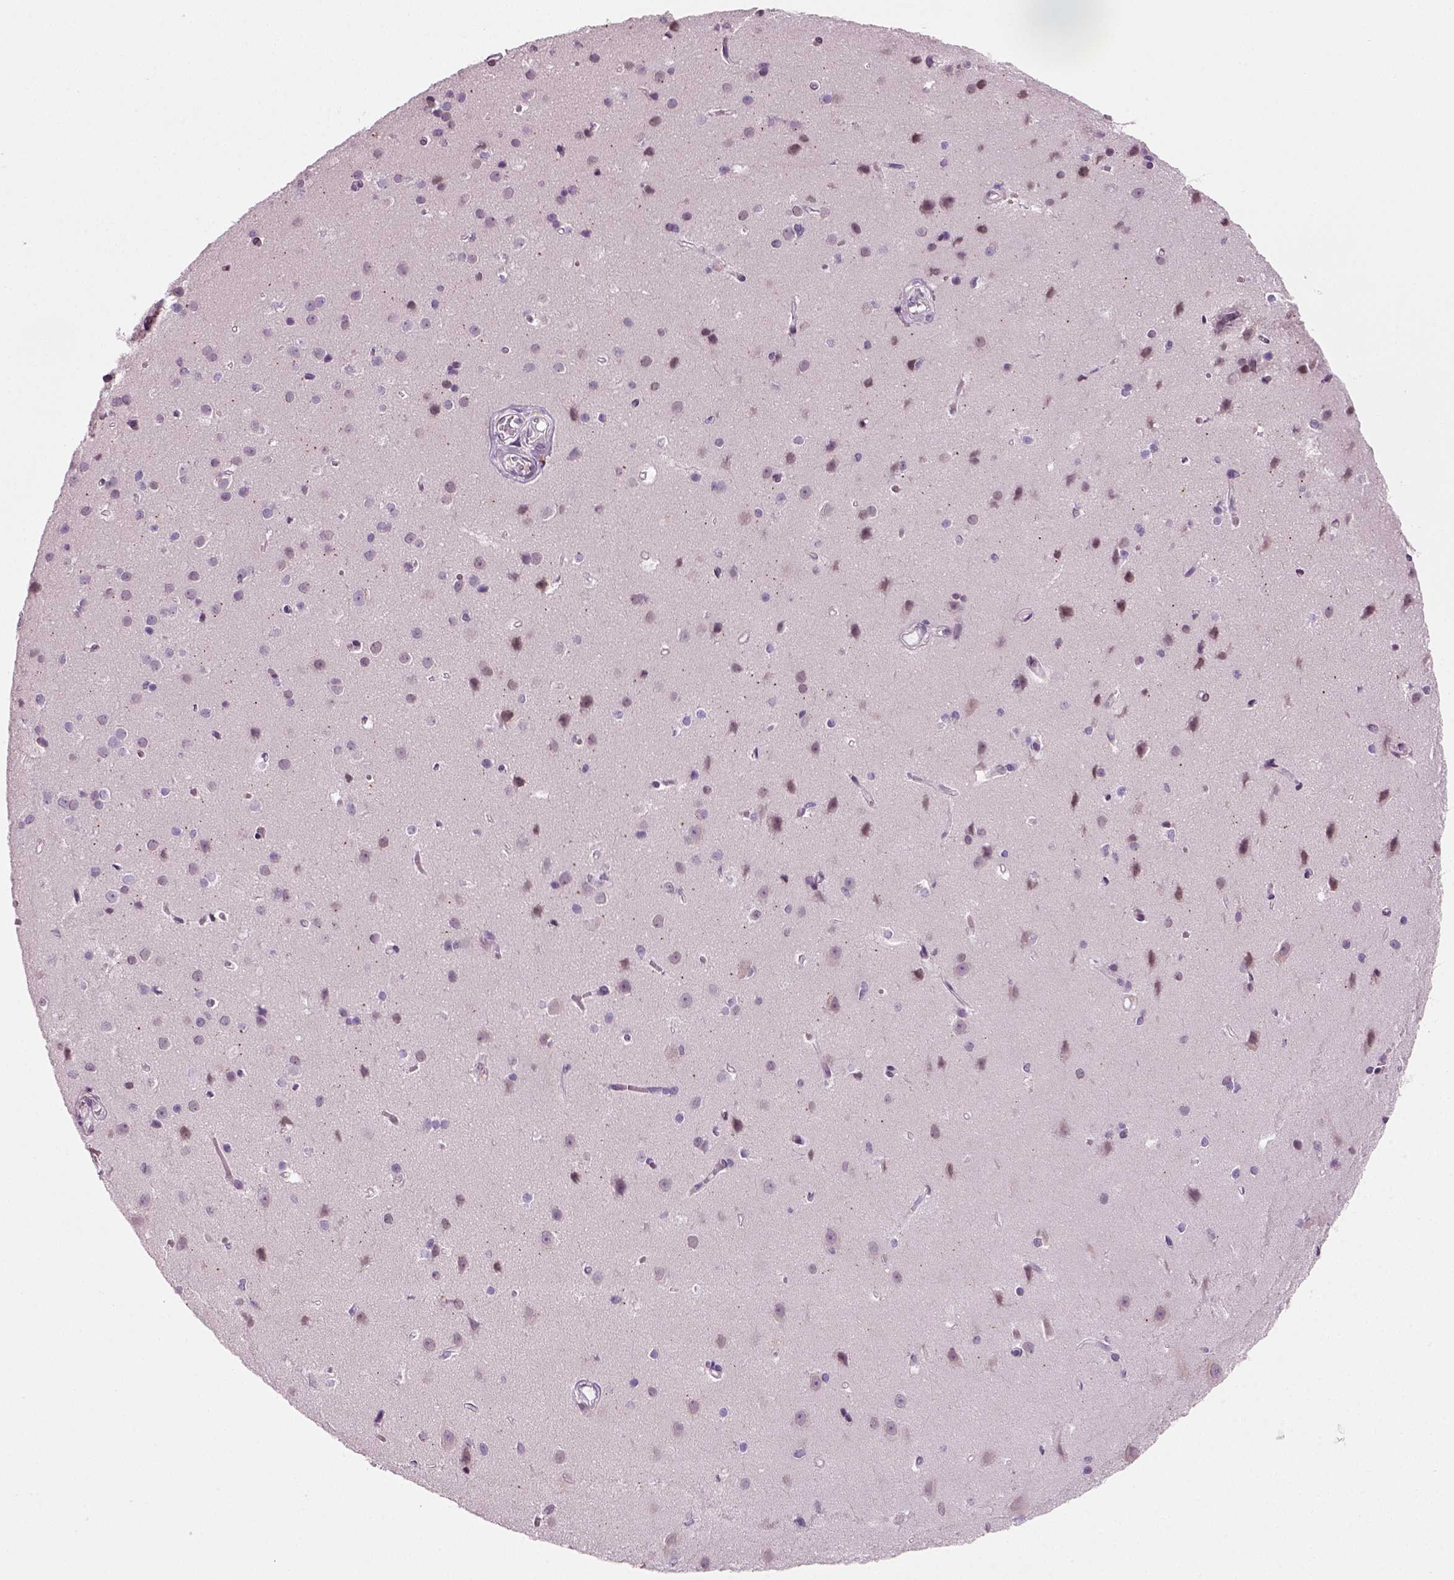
{"staining": {"intensity": "negative", "quantity": "none", "location": "none"}, "tissue": "cerebral cortex", "cell_type": "Endothelial cells", "image_type": "normal", "snomed": [{"axis": "morphology", "description": "Normal tissue, NOS"}, {"axis": "topography", "description": "Cerebral cortex"}], "caption": "Immunohistochemistry (IHC) histopathology image of unremarkable human cerebral cortex stained for a protein (brown), which displays no positivity in endothelial cells.", "gene": "SPATA31E1", "patient": {"sex": "male", "age": 37}}